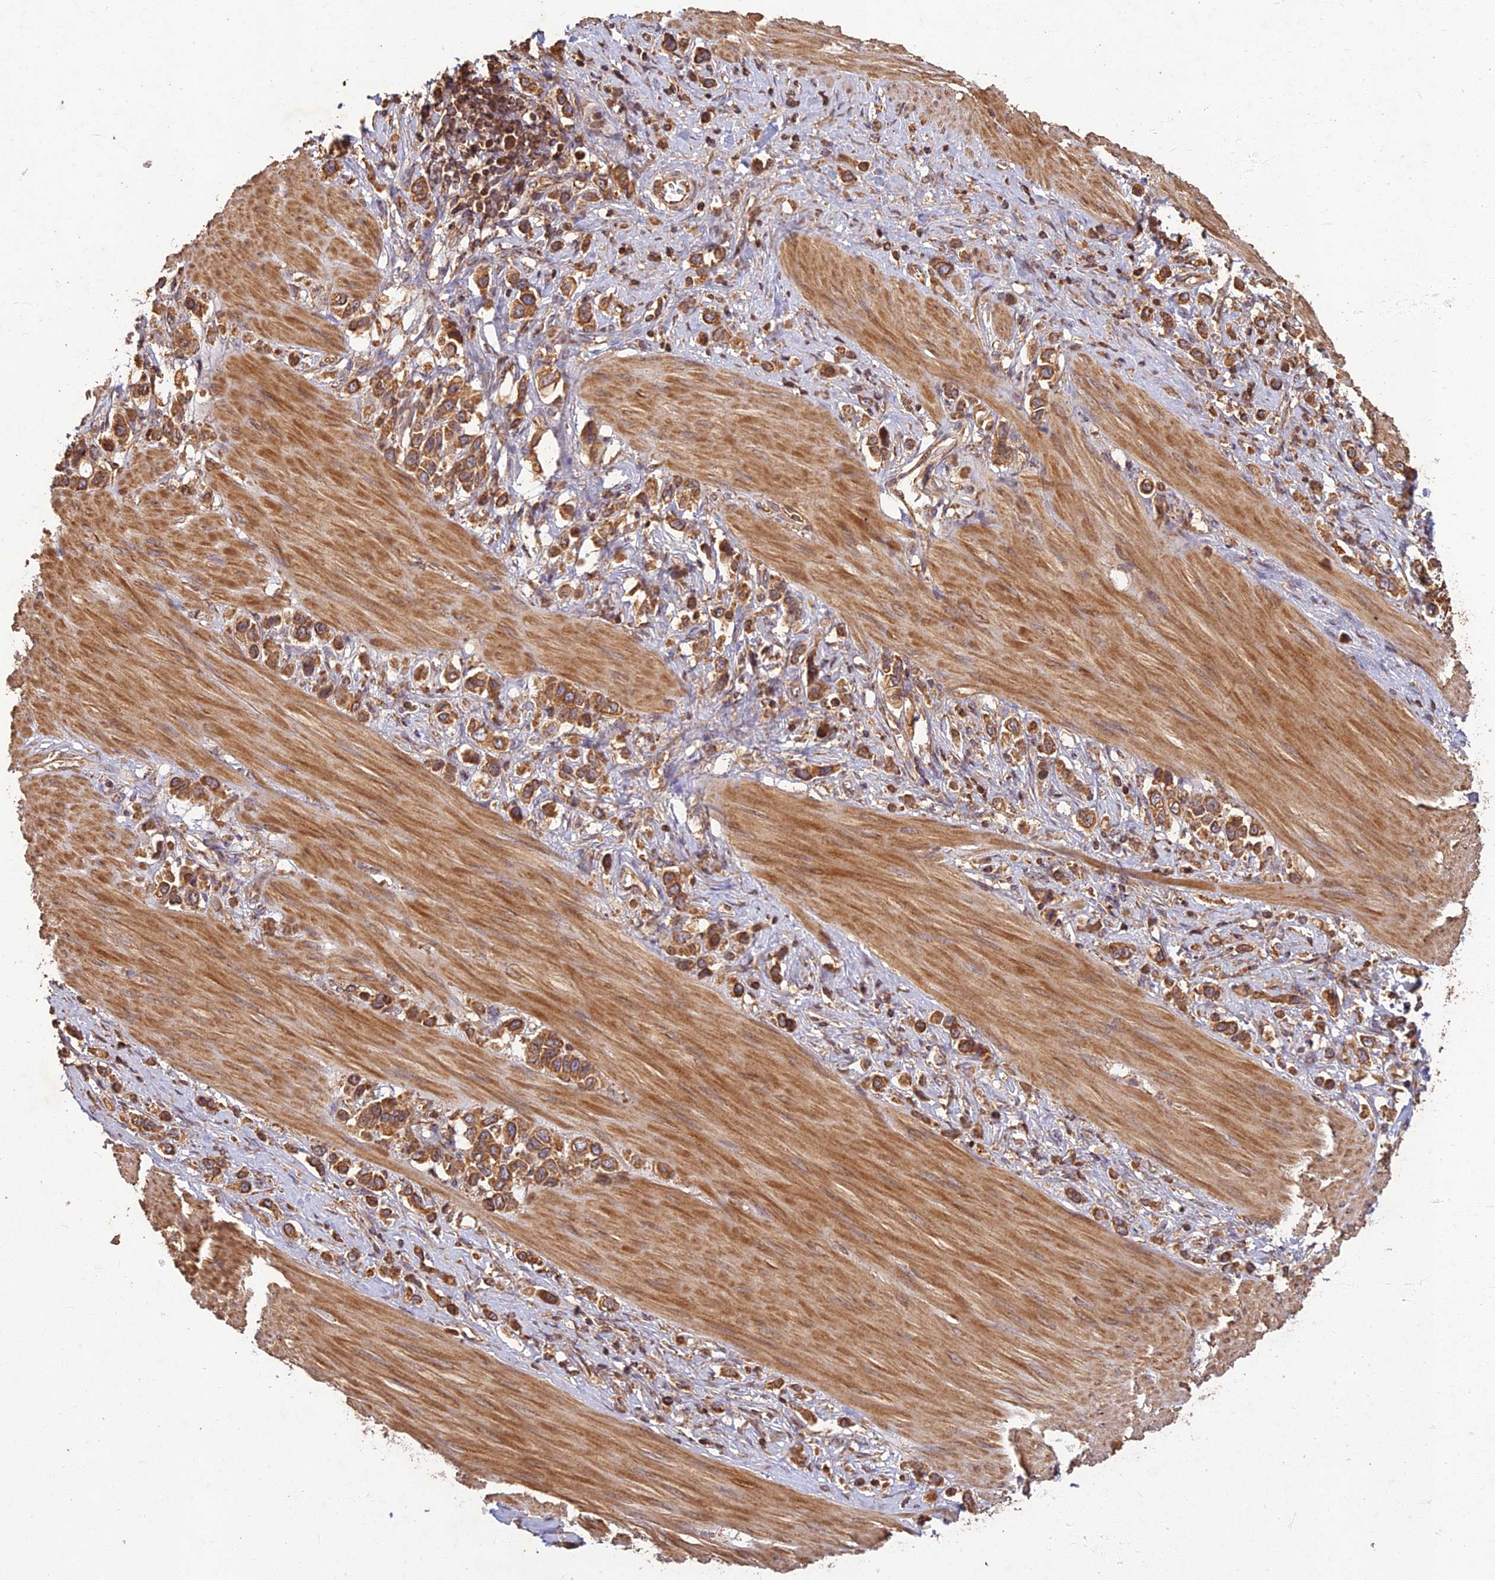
{"staining": {"intensity": "moderate", "quantity": ">75%", "location": "cytoplasmic/membranous"}, "tissue": "stomach cancer", "cell_type": "Tumor cells", "image_type": "cancer", "snomed": [{"axis": "morphology", "description": "Adenocarcinoma, NOS"}, {"axis": "topography", "description": "Stomach"}], "caption": "Tumor cells show moderate cytoplasmic/membranous expression in approximately >75% of cells in adenocarcinoma (stomach). (DAB (3,3'-diaminobenzidine) IHC with brightfield microscopy, high magnification).", "gene": "CORO1C", "patient": {"sex": "female", "age": 65}}